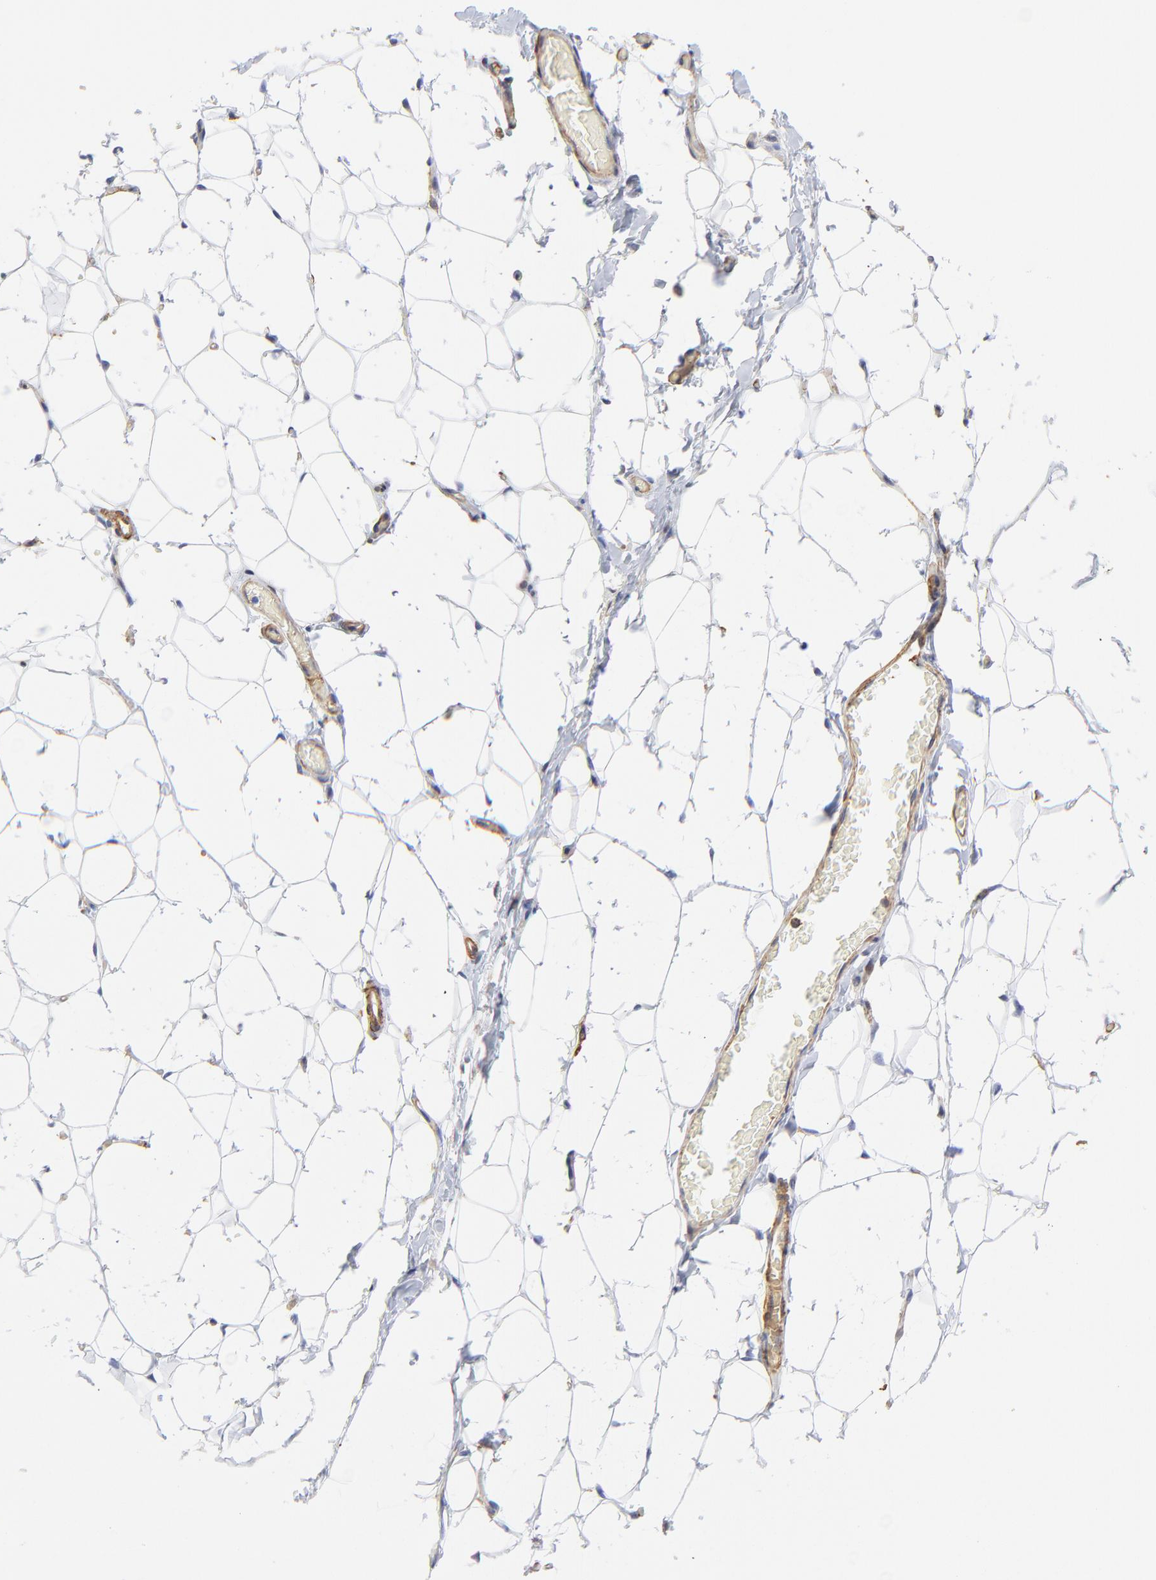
{"staining": {"intensity": "negative", "quantity": "none", "location": "none"}, "tissue": "adipose tissue", "cell_type": "Adipocytes", "image_type": "normal", "snomed": [{"axis": "morphology", "description": "Normal tissue, NOS"}, {"axis": "topography", "description": "Soft tissue"}], "caption": "Micrograph shows no protein expression in adipocytes of unremarkable adipose tissue.", "gene": "TAGLN2", "patient": {"sex": "male", "age": 26}}